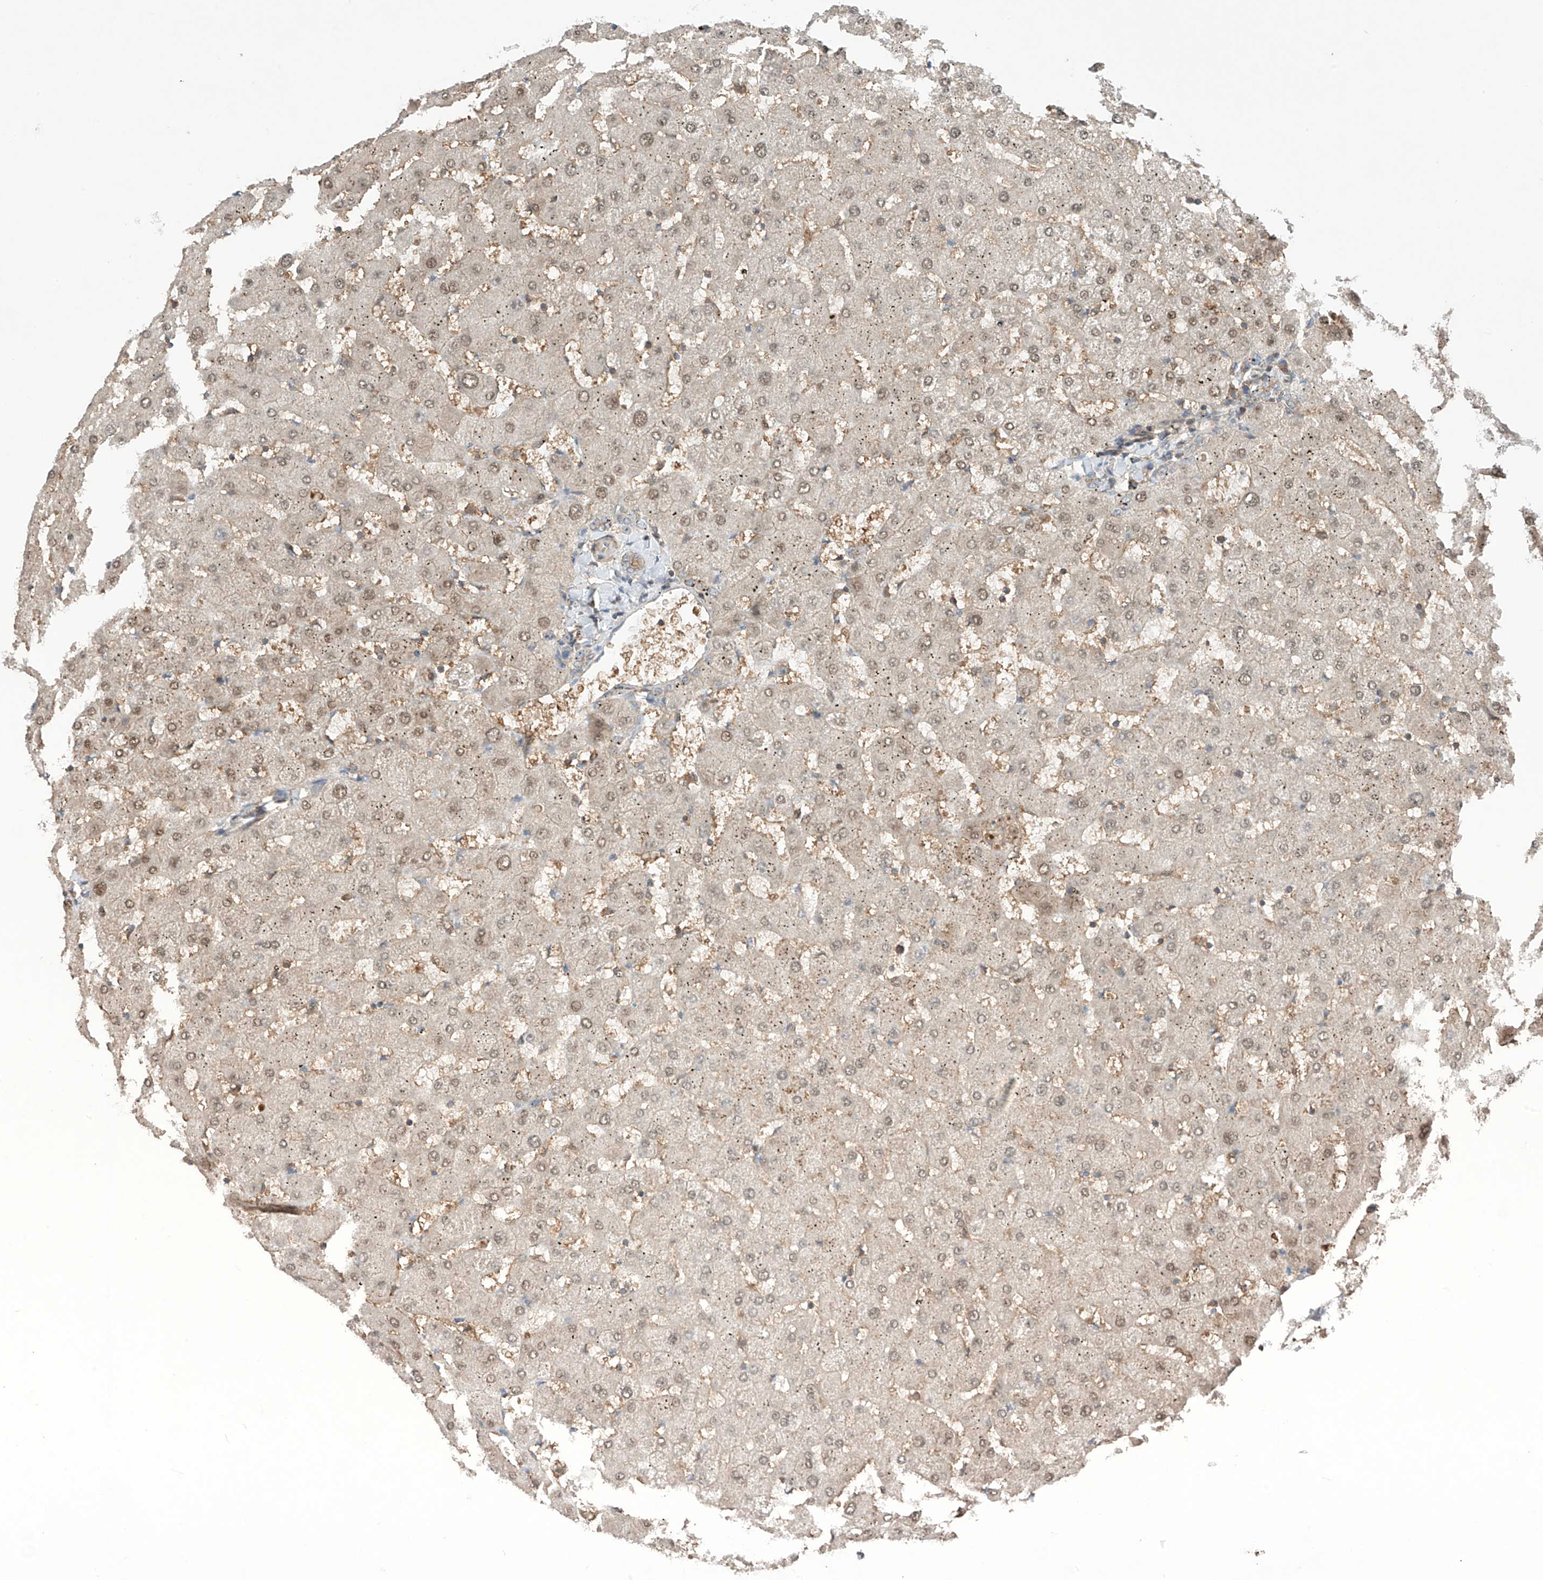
{"staining": {"intensity": "weak", "quantity": ">75%", "location": "cytoplasmic/membranous"}, "tissue": "liver", "cell_type": "Cholangiocytes", "image_type": "normal", "snomed": [{"axis": "morphology", "description": "Normal tissue, NOS"}, {"axis": "topography", "description": "Liver"}], "caption": "DAB (3,3'-diaminobenzidine) immunohistochemical staining of normal human liver shows weak cytoplasmic/membranous protein positivity in approximately >75% of cholangiocytes.", "gene": "TRMU", "patient": {"sex": "female", "age": 63}}